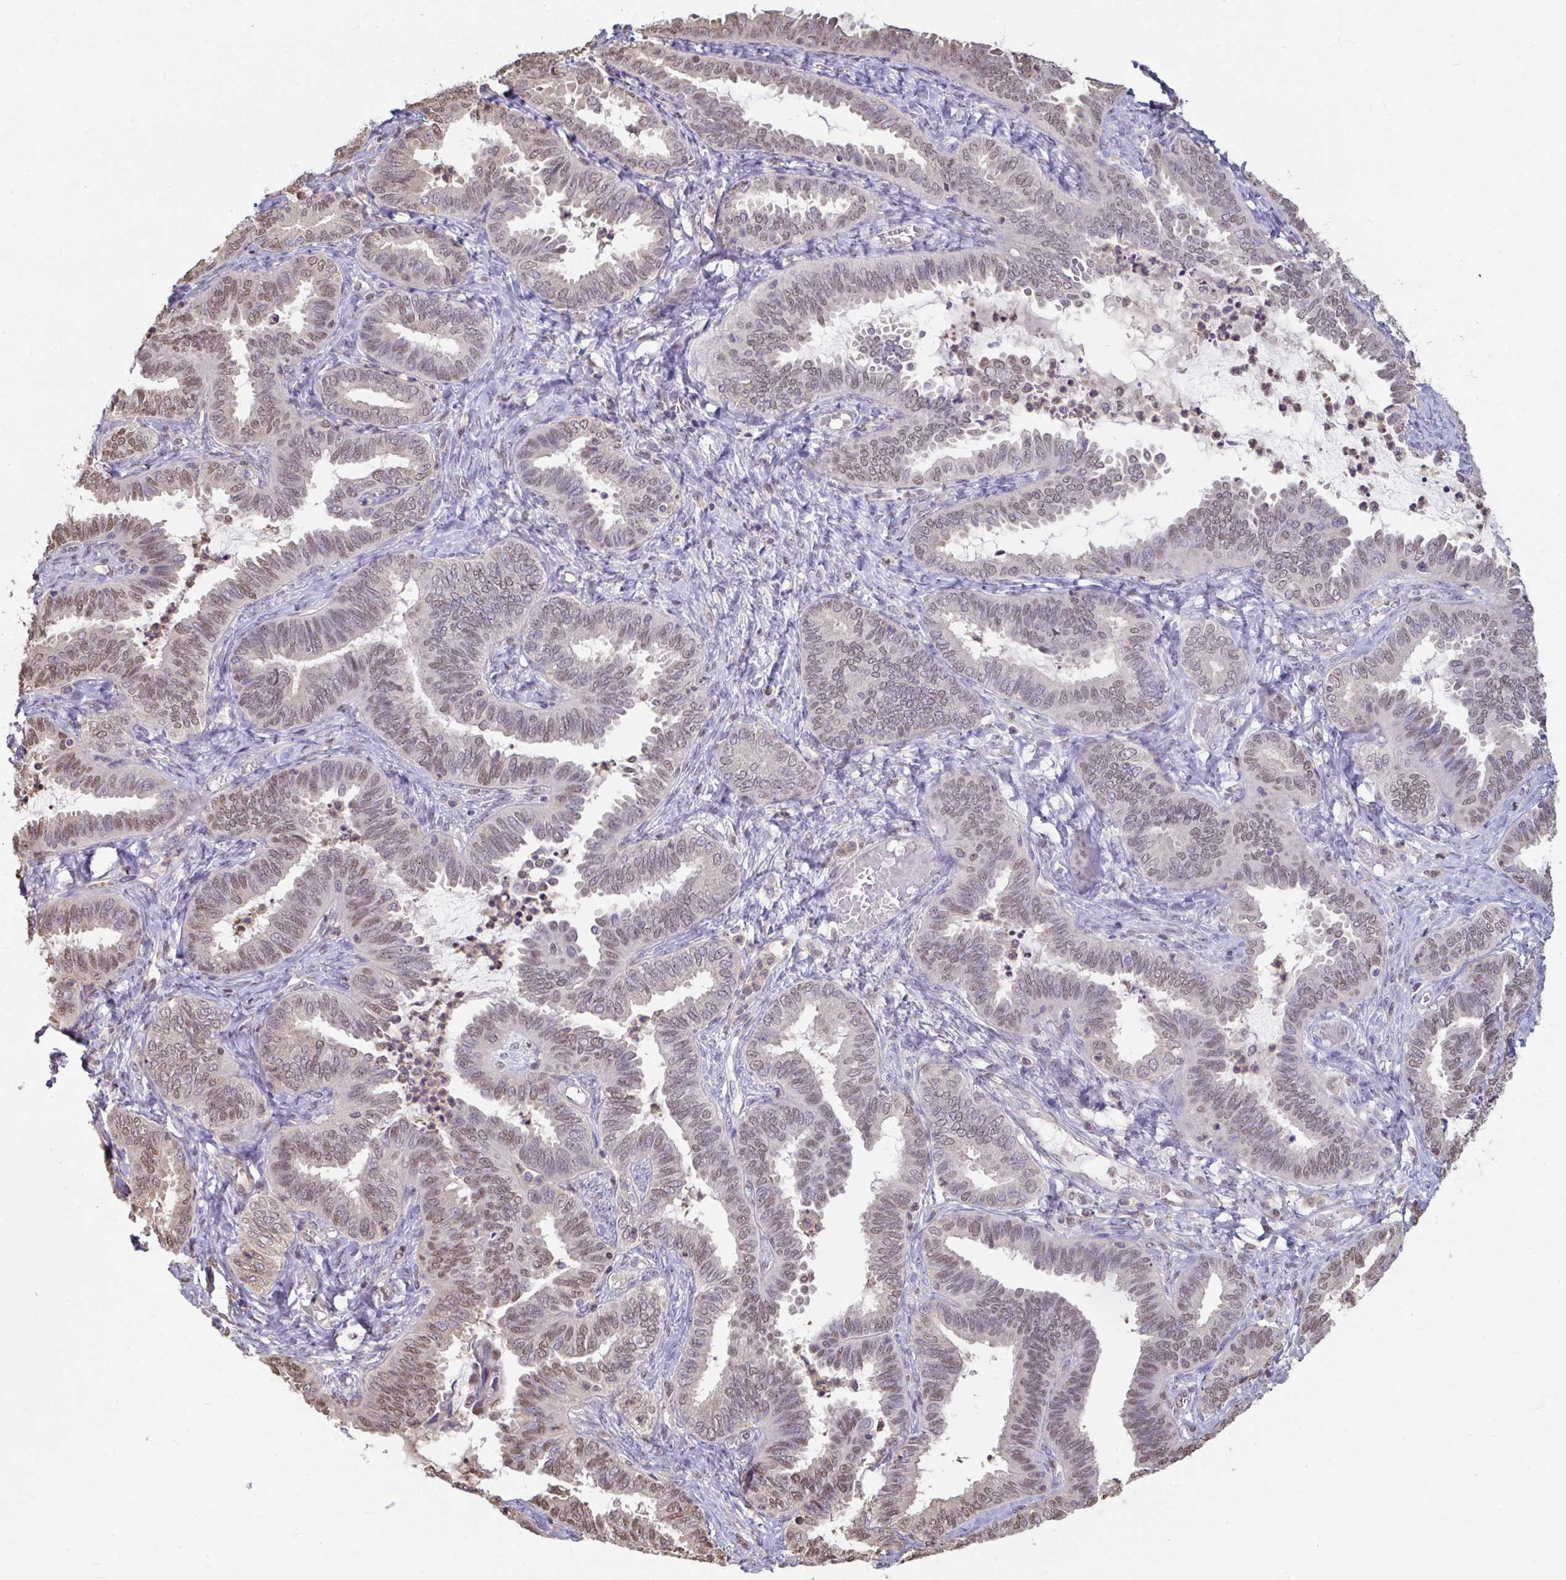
{"staining": {"intensity": "weak", "quantity": "25%-75%", "location": "nuclear"}, "tissue": "ovarian cancer", "cell_type": "Tumor cells", "image_type": "cancer", "snomed": [{"axis": "morphology", "description": "Carcinoma, endometroid"}, {"axis": "topography", "description": "Ovary"}], "caption": "Human ovarian cancer stained for a protein (brown) shows weak nuclear positive expression in about 25%-75% of tumor cells.", "gene": "ING4", "patient": {"sex": "female", "age": 70}}